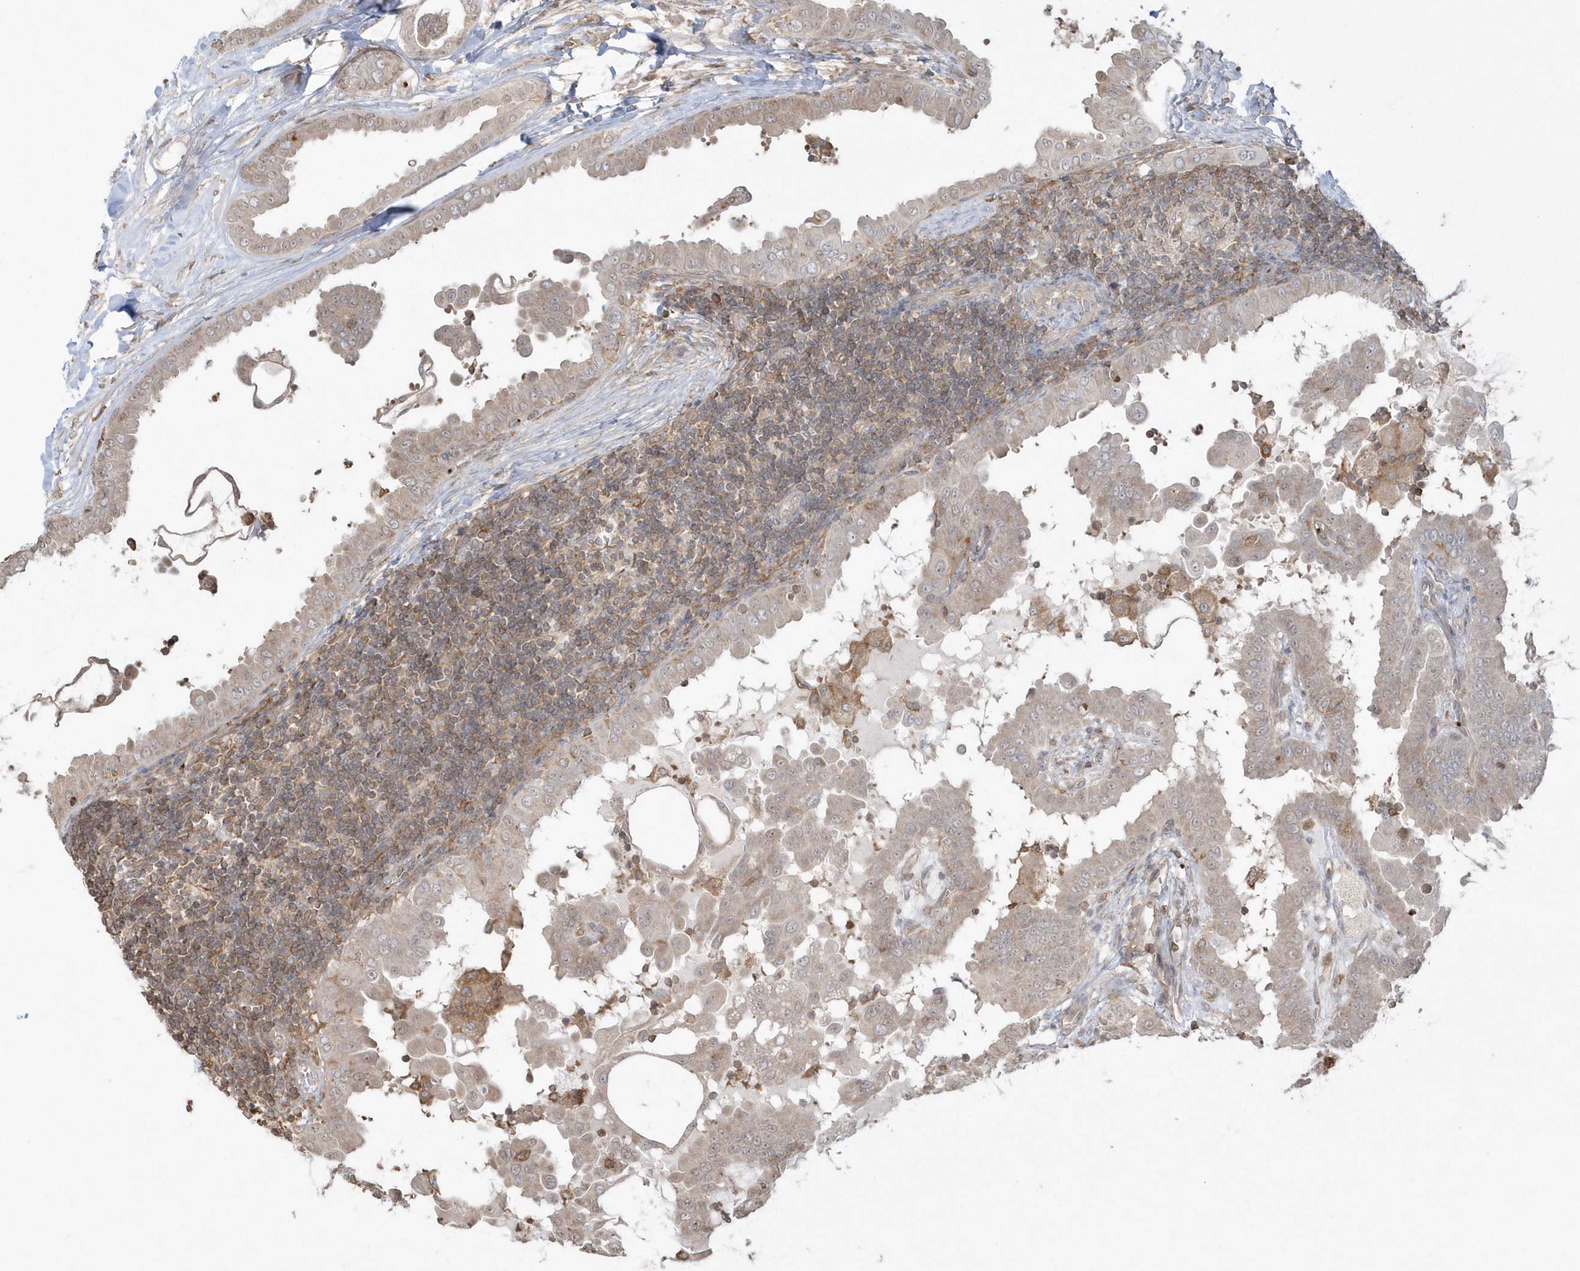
{"staining": {"intensity": "negative", "quantity": "none", "location": "none"}, "tissue": "thyroid cancer", "cell_type": "Tumor cells", "image_type": "cancer", "snomed": [{"axis": "morphology", "description": "Papillary adenocarcinoma, NOS"}, {"axis": "topography", "description": "Thyroid gland"}], "caption": "A photomicrograph of thyroid cancer stained for a protein reveals no brown staining in tumor cells.", "gene": "BSN", "patient": {"sex": "male", "age": 33}}